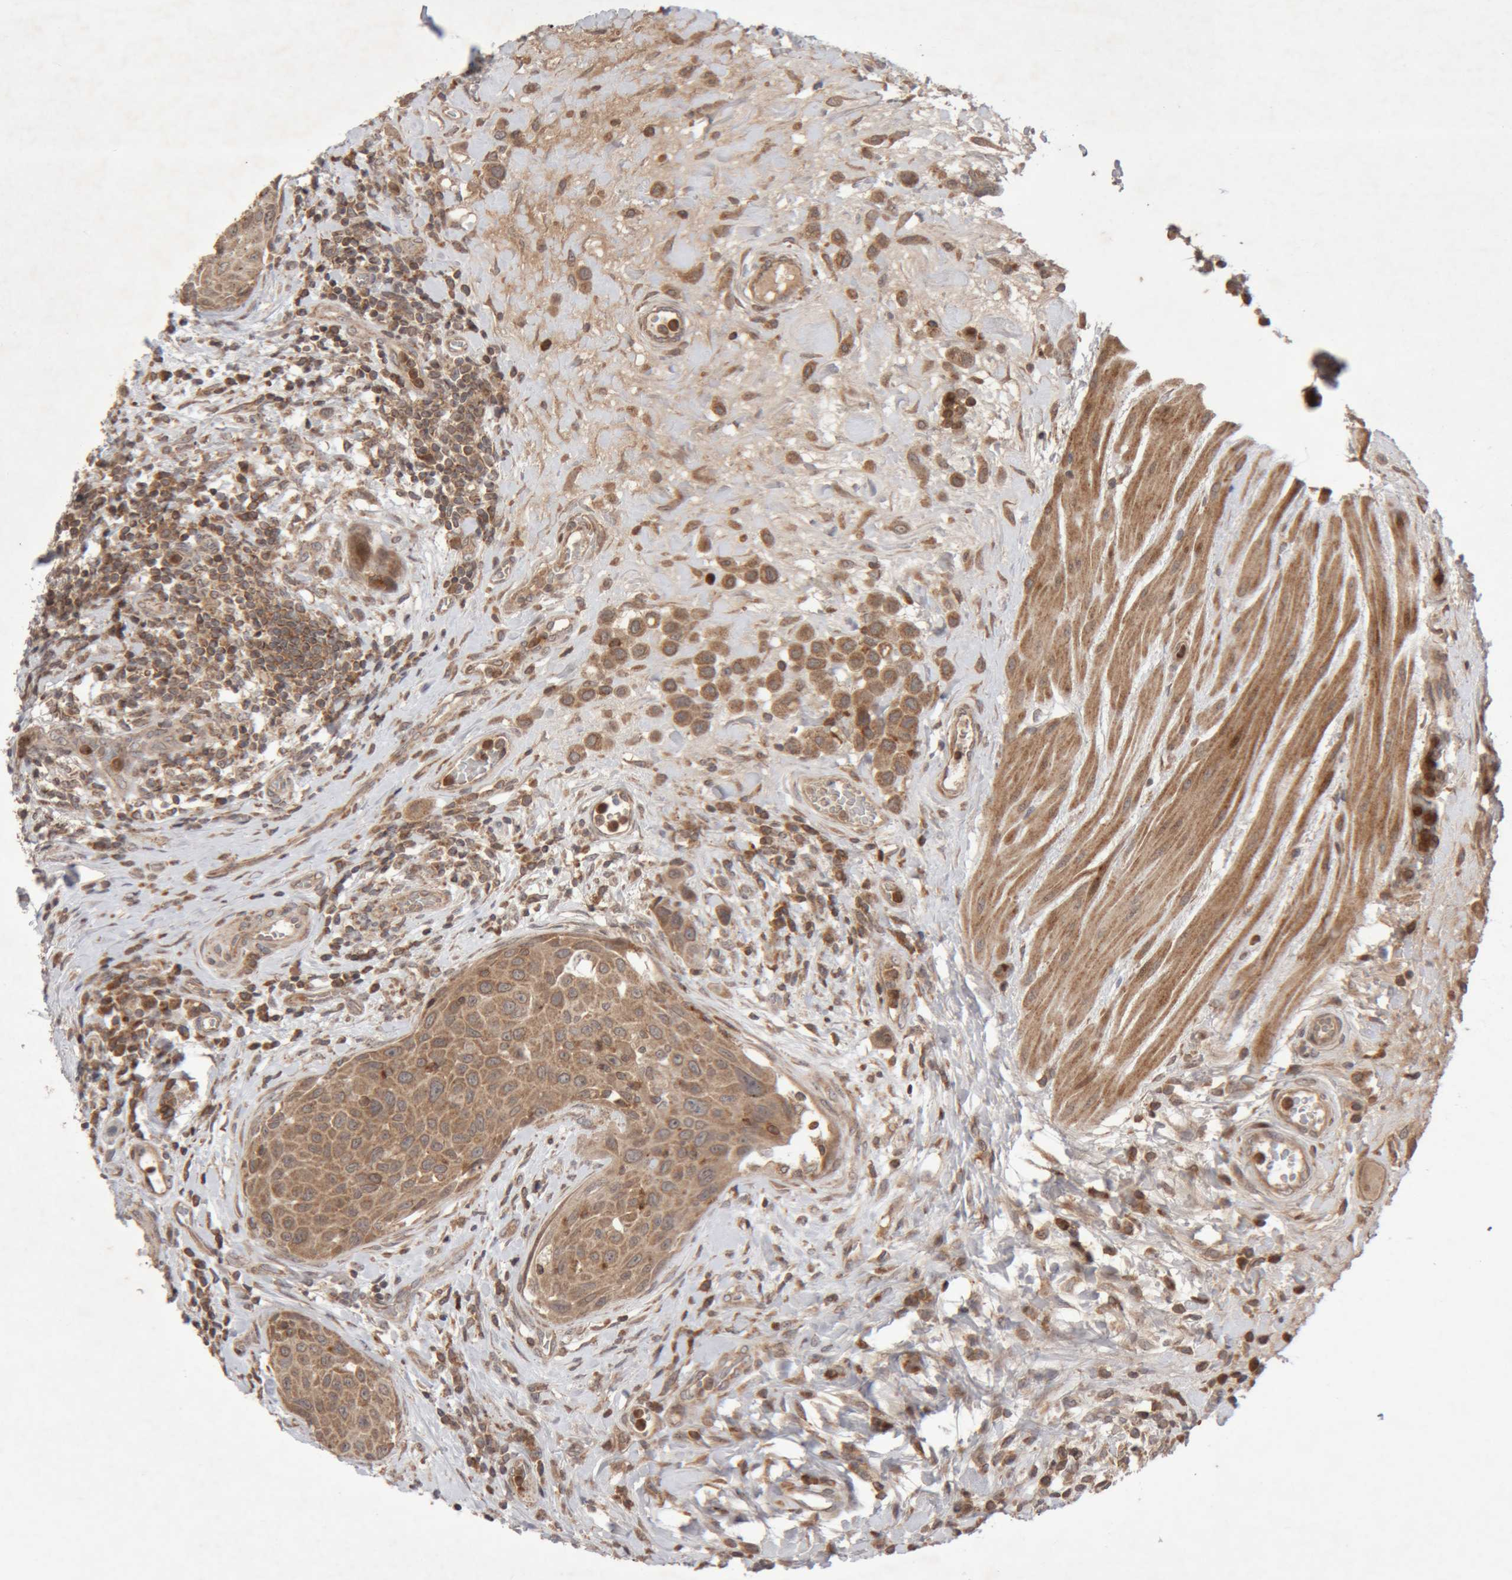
{"staining": {"intensity": "moderate", "quantity": ">75%", "location": "cytoplasmic/membranous"}, "tissue": "urothelial cancer", "cell_type": "Tumor cells", "image_type": "cancer", "snomed": [{"axis": "morphology", "description": "Urothelial carcinoma, High grade"}, {"axis": "topography", "description": "Urinary bladder"}], "caption": "Immunohistochemical staining of human urothelial cancer shows medium levels of moderate cytoplasmic/membranous staining in about >75% of tumor cells.", "gene": "KIF21B", "patient": {"sex": "male", "age": 50}}